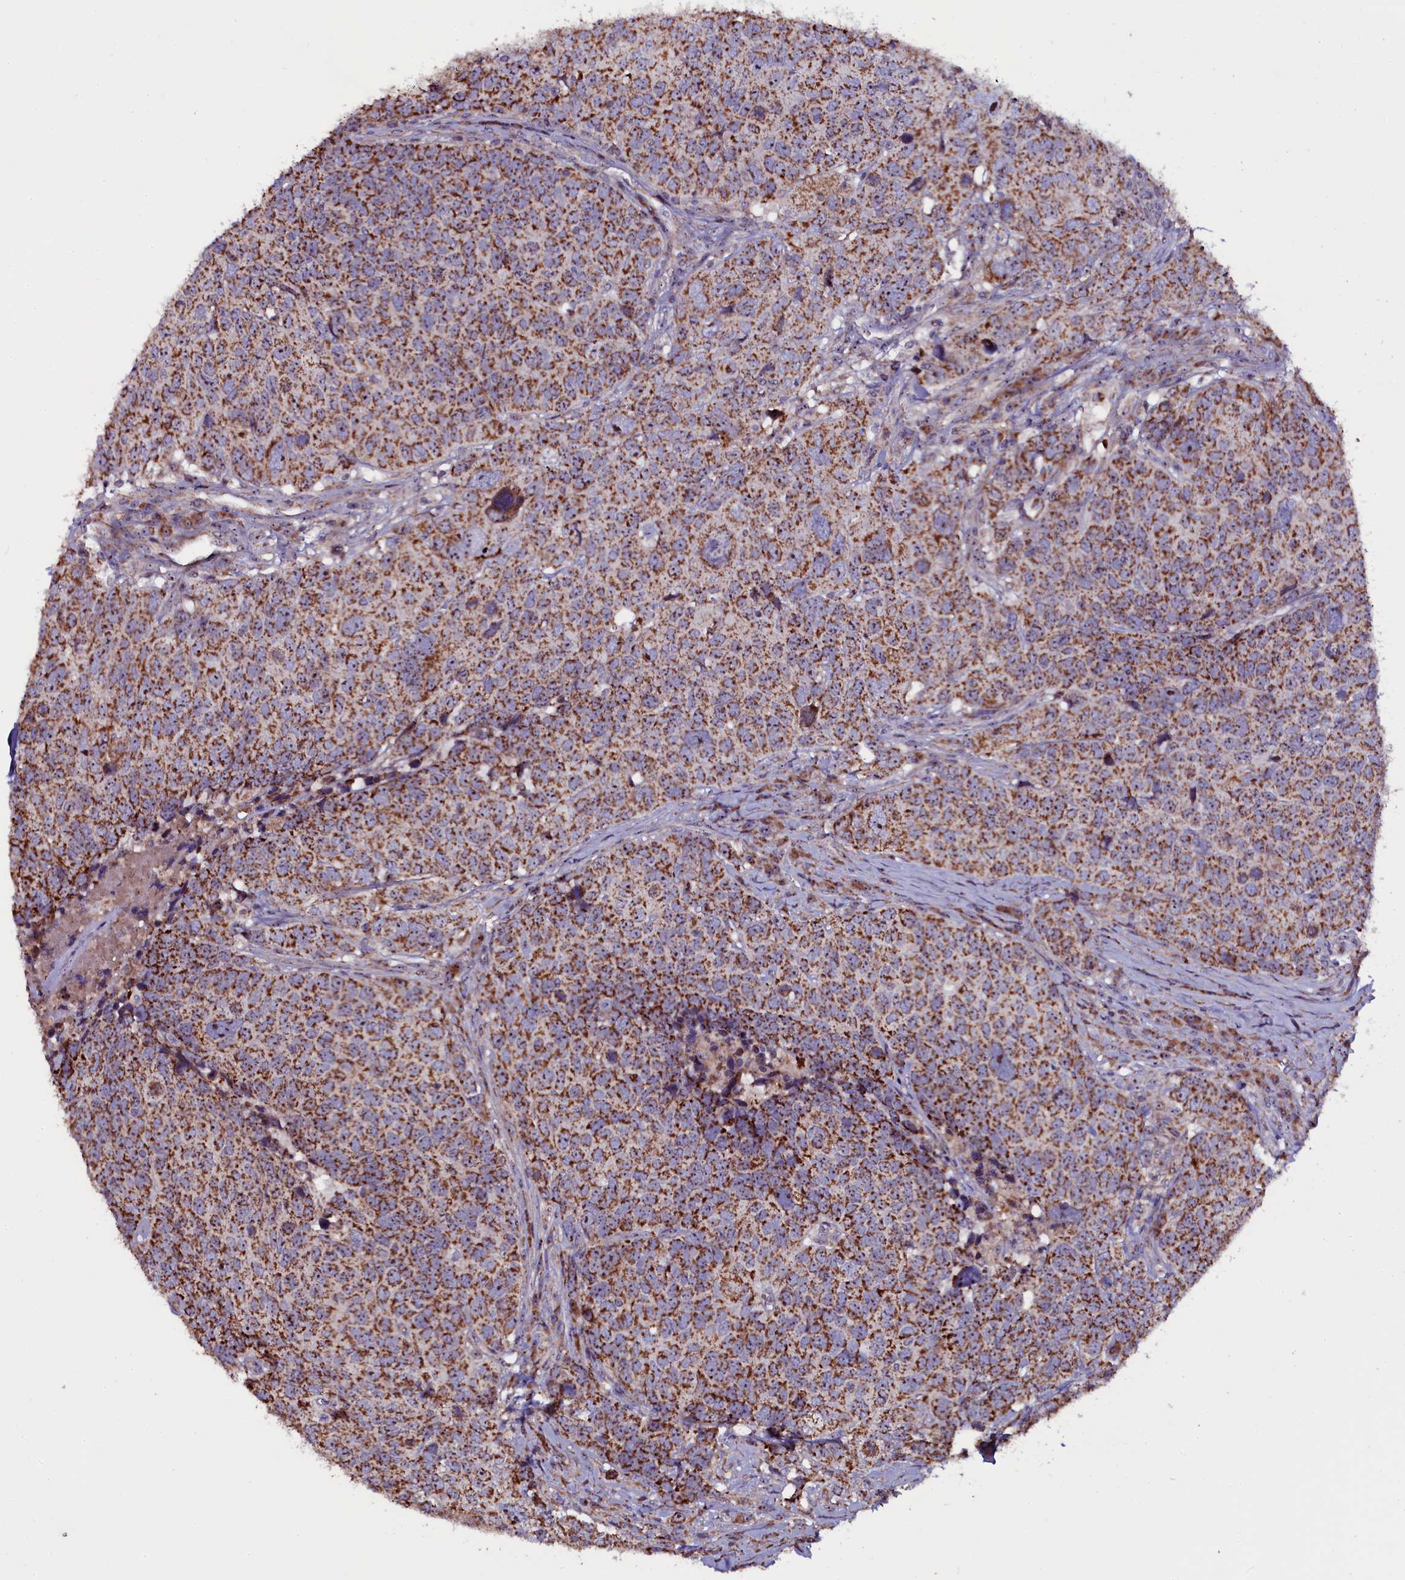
{"staining": {"intensity": "strong", "quantity": ">75%", "location": "cytoplasmic/membranous,nuclear"}, "tissue": "head and neck cancer", "cell_type": "Tumor cells", "image_type": "cancer", "snomed": [{"axis": "morphology", "description": "Squamous cell carcinoma, NOS"}, {"axis": "topography", "description": "Head-Neck"}], "caption": "This is an image of immunohistochemistry staining of head and neck squamous cell carcinoma, which shows strong positivity in the cytoplasmic/membranous and nuclear of tumor cells.", "gene": "NAA80", "patient": {"sex": "male", "age": 66}}